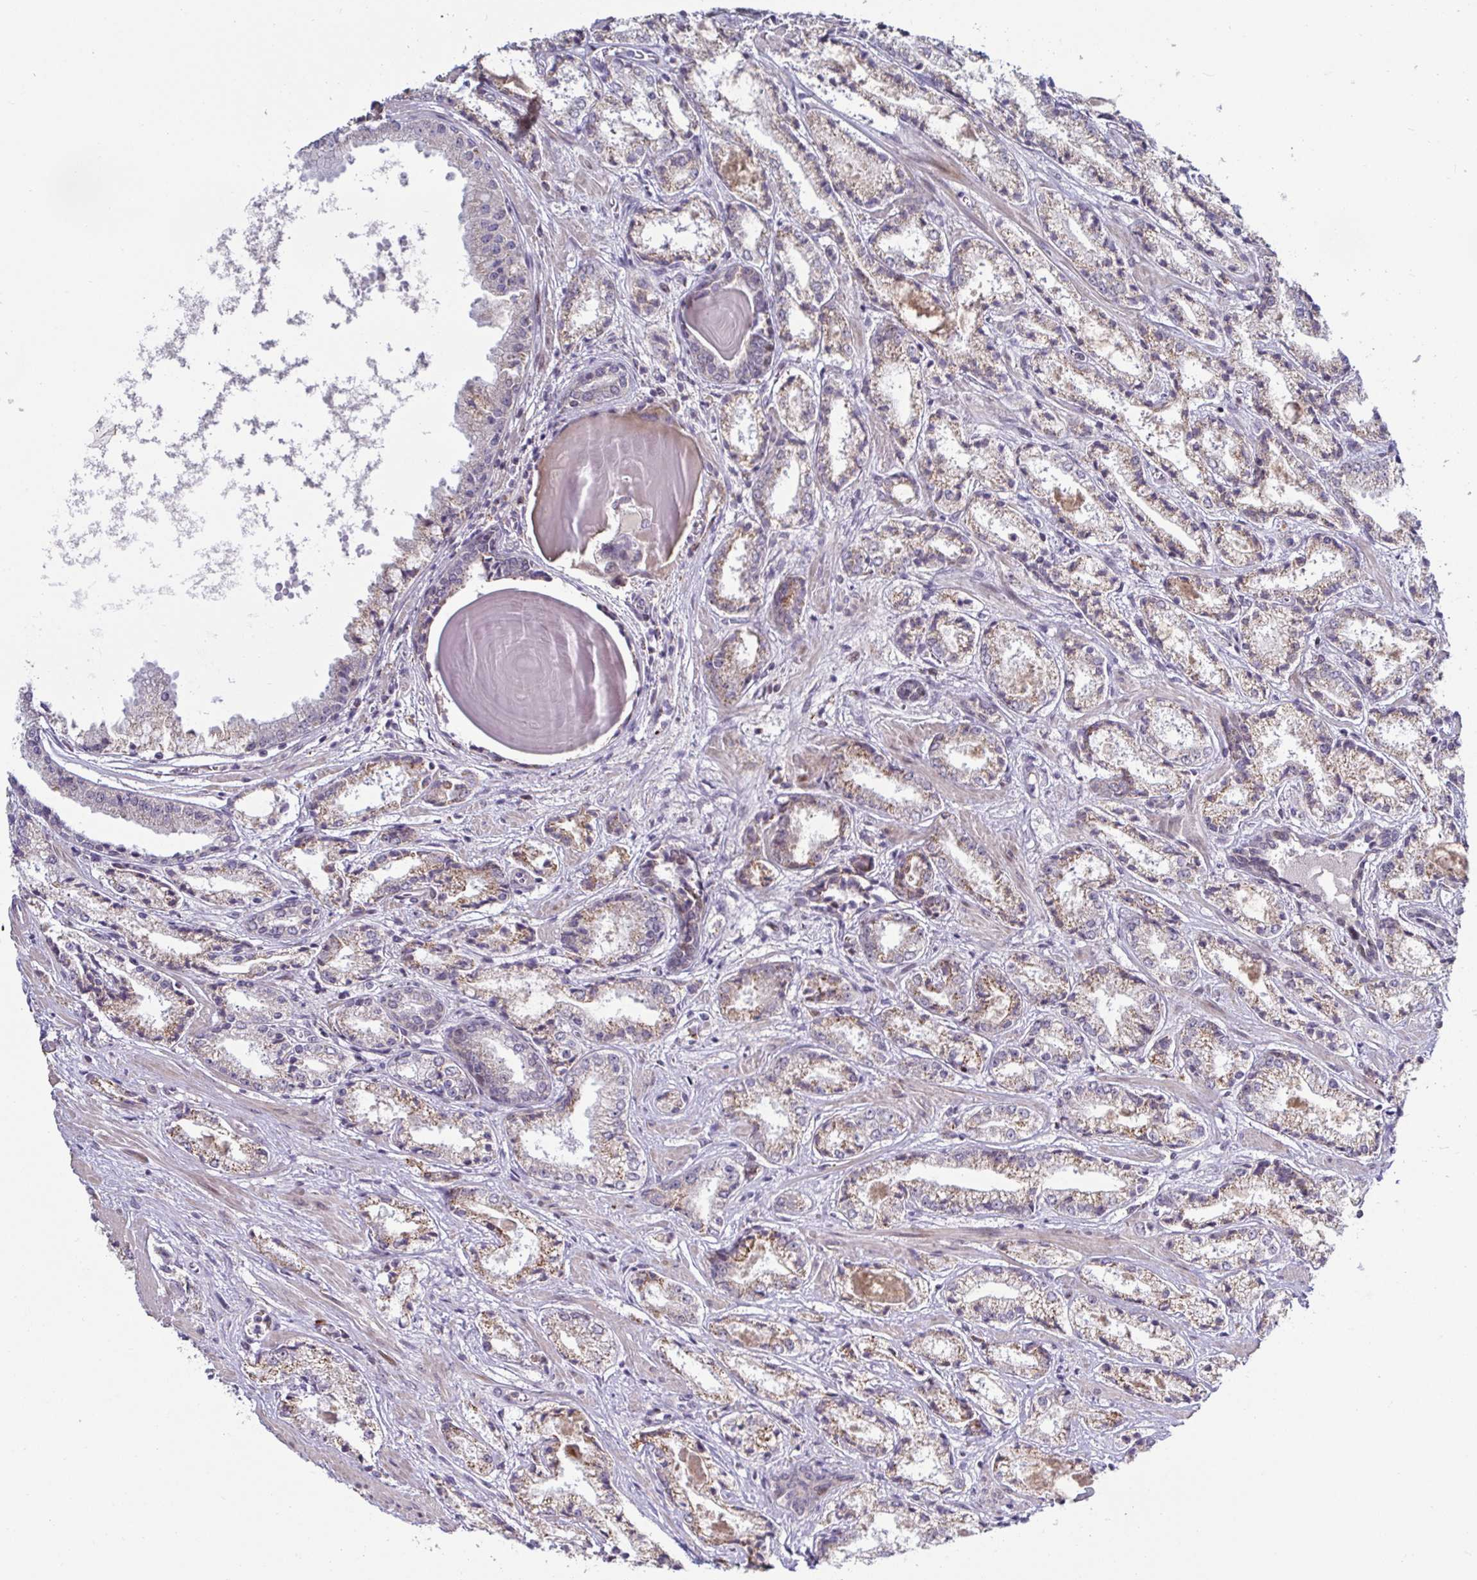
{"staining": {"intensity": "moderate", "quantity": "25%-75%", "location": "cytoplasmic/membranous"}, "tissue": "prostate cancer", "cell_type": "Tumor cells", "image_type": "cancer", "snomed": [{"axis": "morphology", "description": "Adenocarcinoma, High grade"}, {"axis": "topography", "description": "Prostate"}], "caption": "A brown stain highlights moderate cytoplasmic/membranous expression of a protein in prostate cancer tumor cells.", "gene": "DZIP1", "patient": {"sex": "male", "age": 64}}